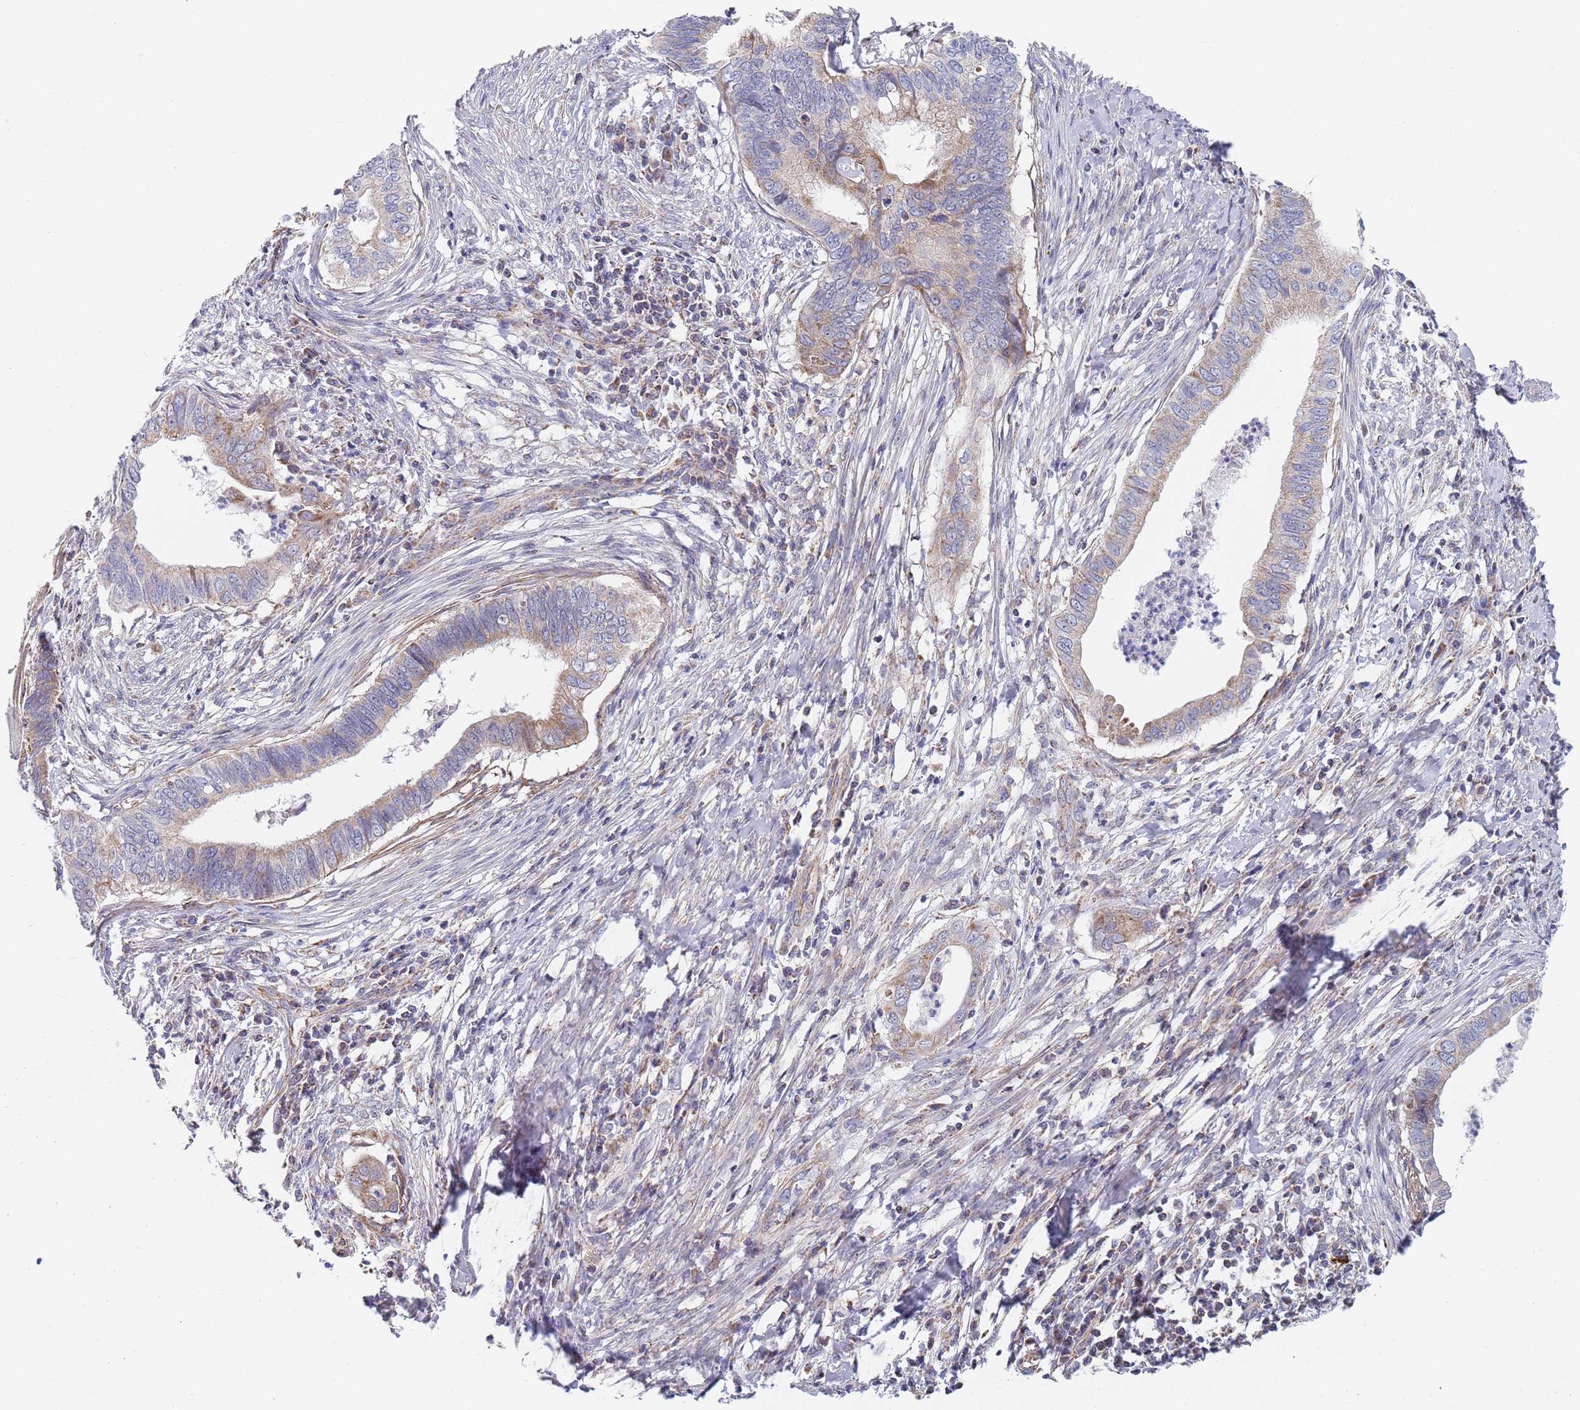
{"staining": {"intensity": "weak", "quantity": "25%-75%", "location": "cytoplasmic/membranous"}, "tissue": "cervical cancer", "cell_type": "Tumor cells", "image_type": "cancer", "snomed": [{"axis": "morphology", "description": "Adenocarcinoma, NOS"}, {"axis": "topography", "description": "Cervix"}], "caption": "Human cervical cancer stained with a protein marker exhibits weak staining in tumor cells.", "gene": "PWWP3A", "patient": {"sex": "female", "age": 42}}